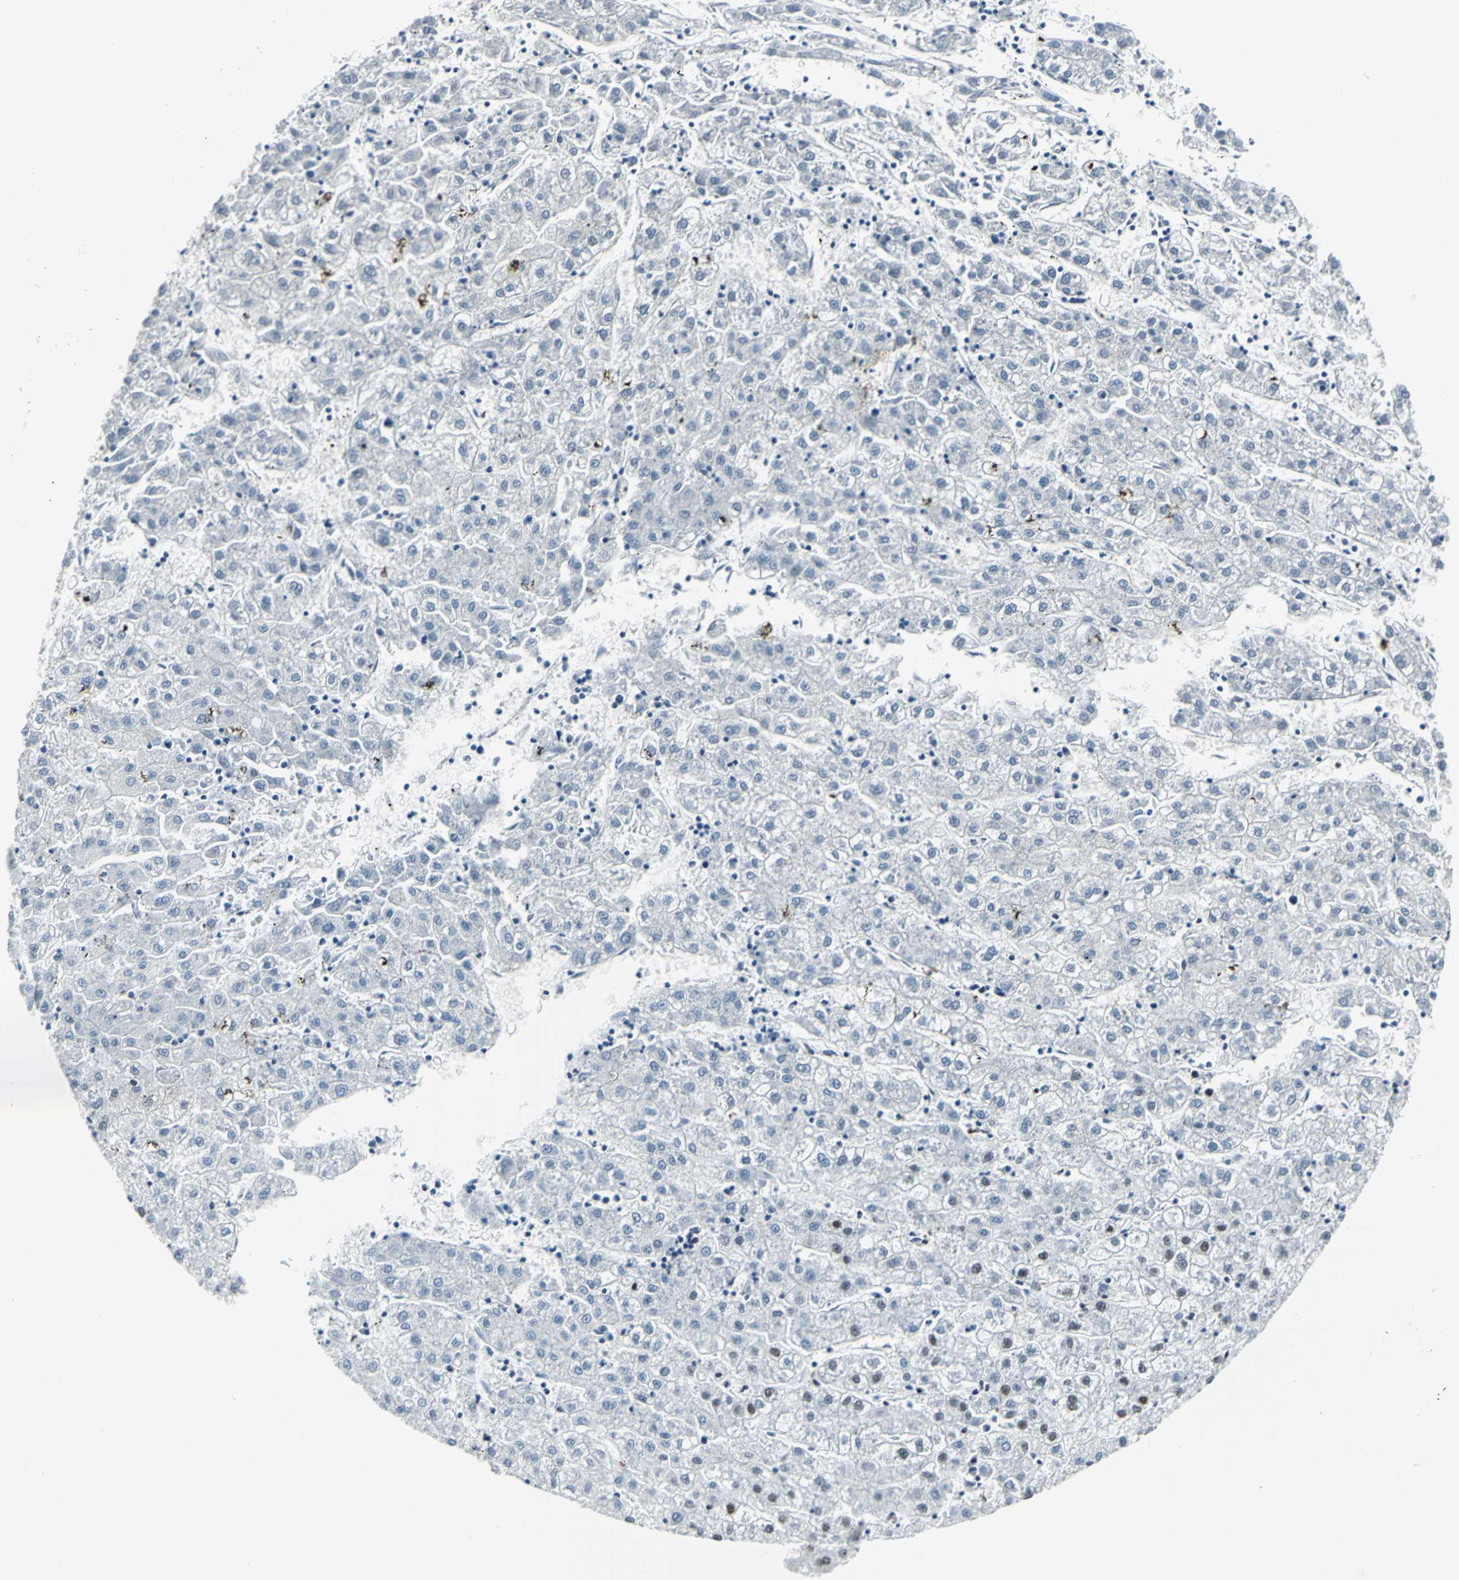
{"staining": {"intensity": "negative", "quantity": "none", "location": "none"}, "tissue": "liver cancer", "cell_type": "Tumor cells", "image_type": "cancer", "snomed": [{"axis": "morphology", "description": "Carcinoma, Hepatocellular, NOS"}, {"axis": "topography", "description": "Liver"}], "caption": "The histopathology image reveals no staining of tumor cells in liver hepatocellular carcinoma.", "gene": "HDAC2", "patient": {"sex": "male", "age": 72}}